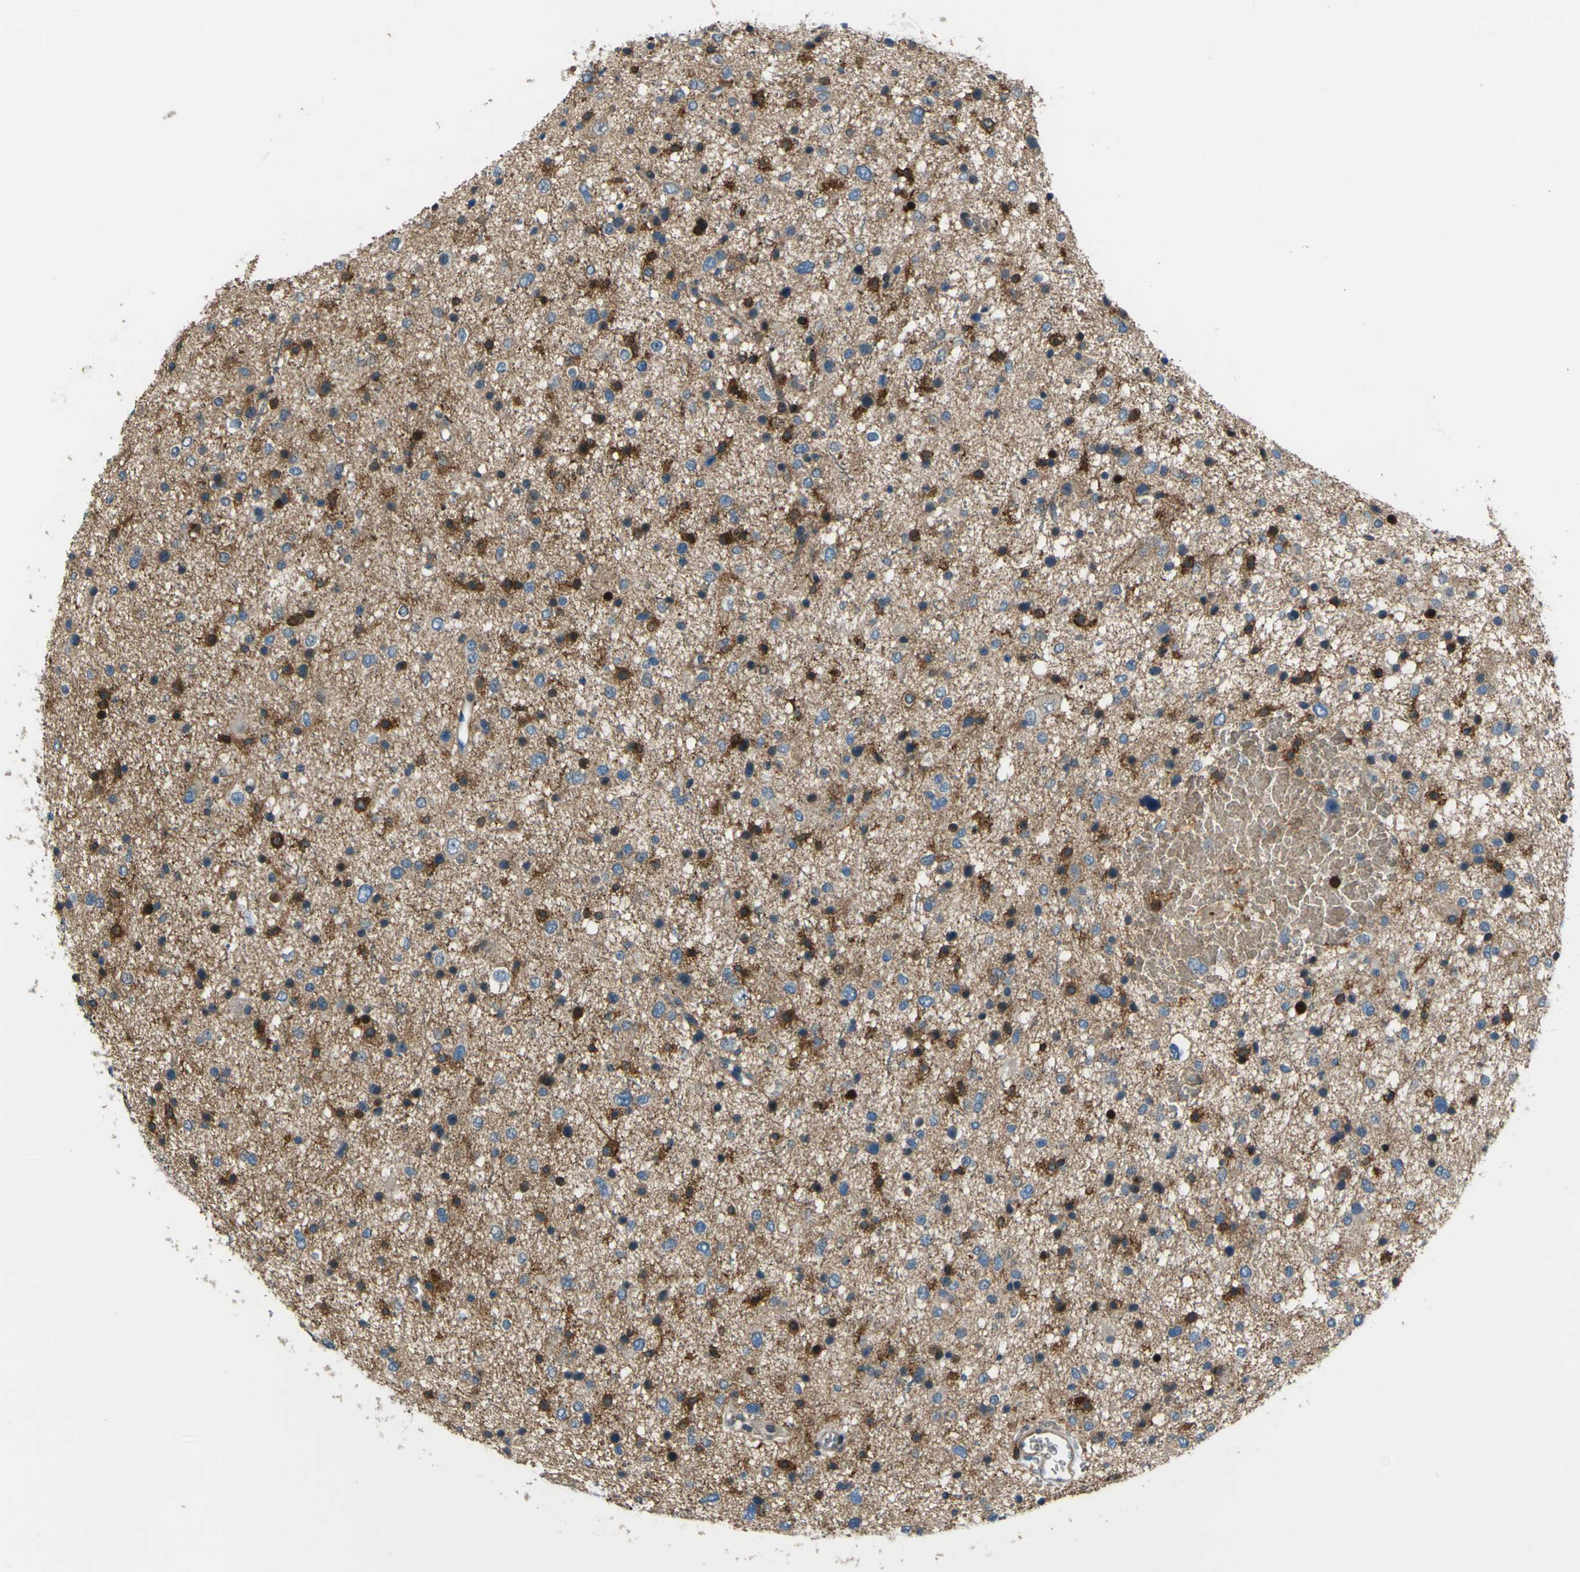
{"staining": {"intensity": "moderate", "quantity": "25%-75%", "location": "cytoplasmic/membranous"}, "tissue": "glioma", "cell_type": "Tumor cells", "image_type": "cancer", "snomed": [{"axis": "morphology", "description": "Glioma, malignant, Low grade"}, {"axis": "topography", "description": "Brain"}], "caption": "This histopathology image exhibits IHC staining of human glioma, with medium moderate cytoplasmic/membranous expression in about 25%-75% of tumor cells.", "gene": "PCDHB5", "patient": {"sex": "female", "age": 37}}